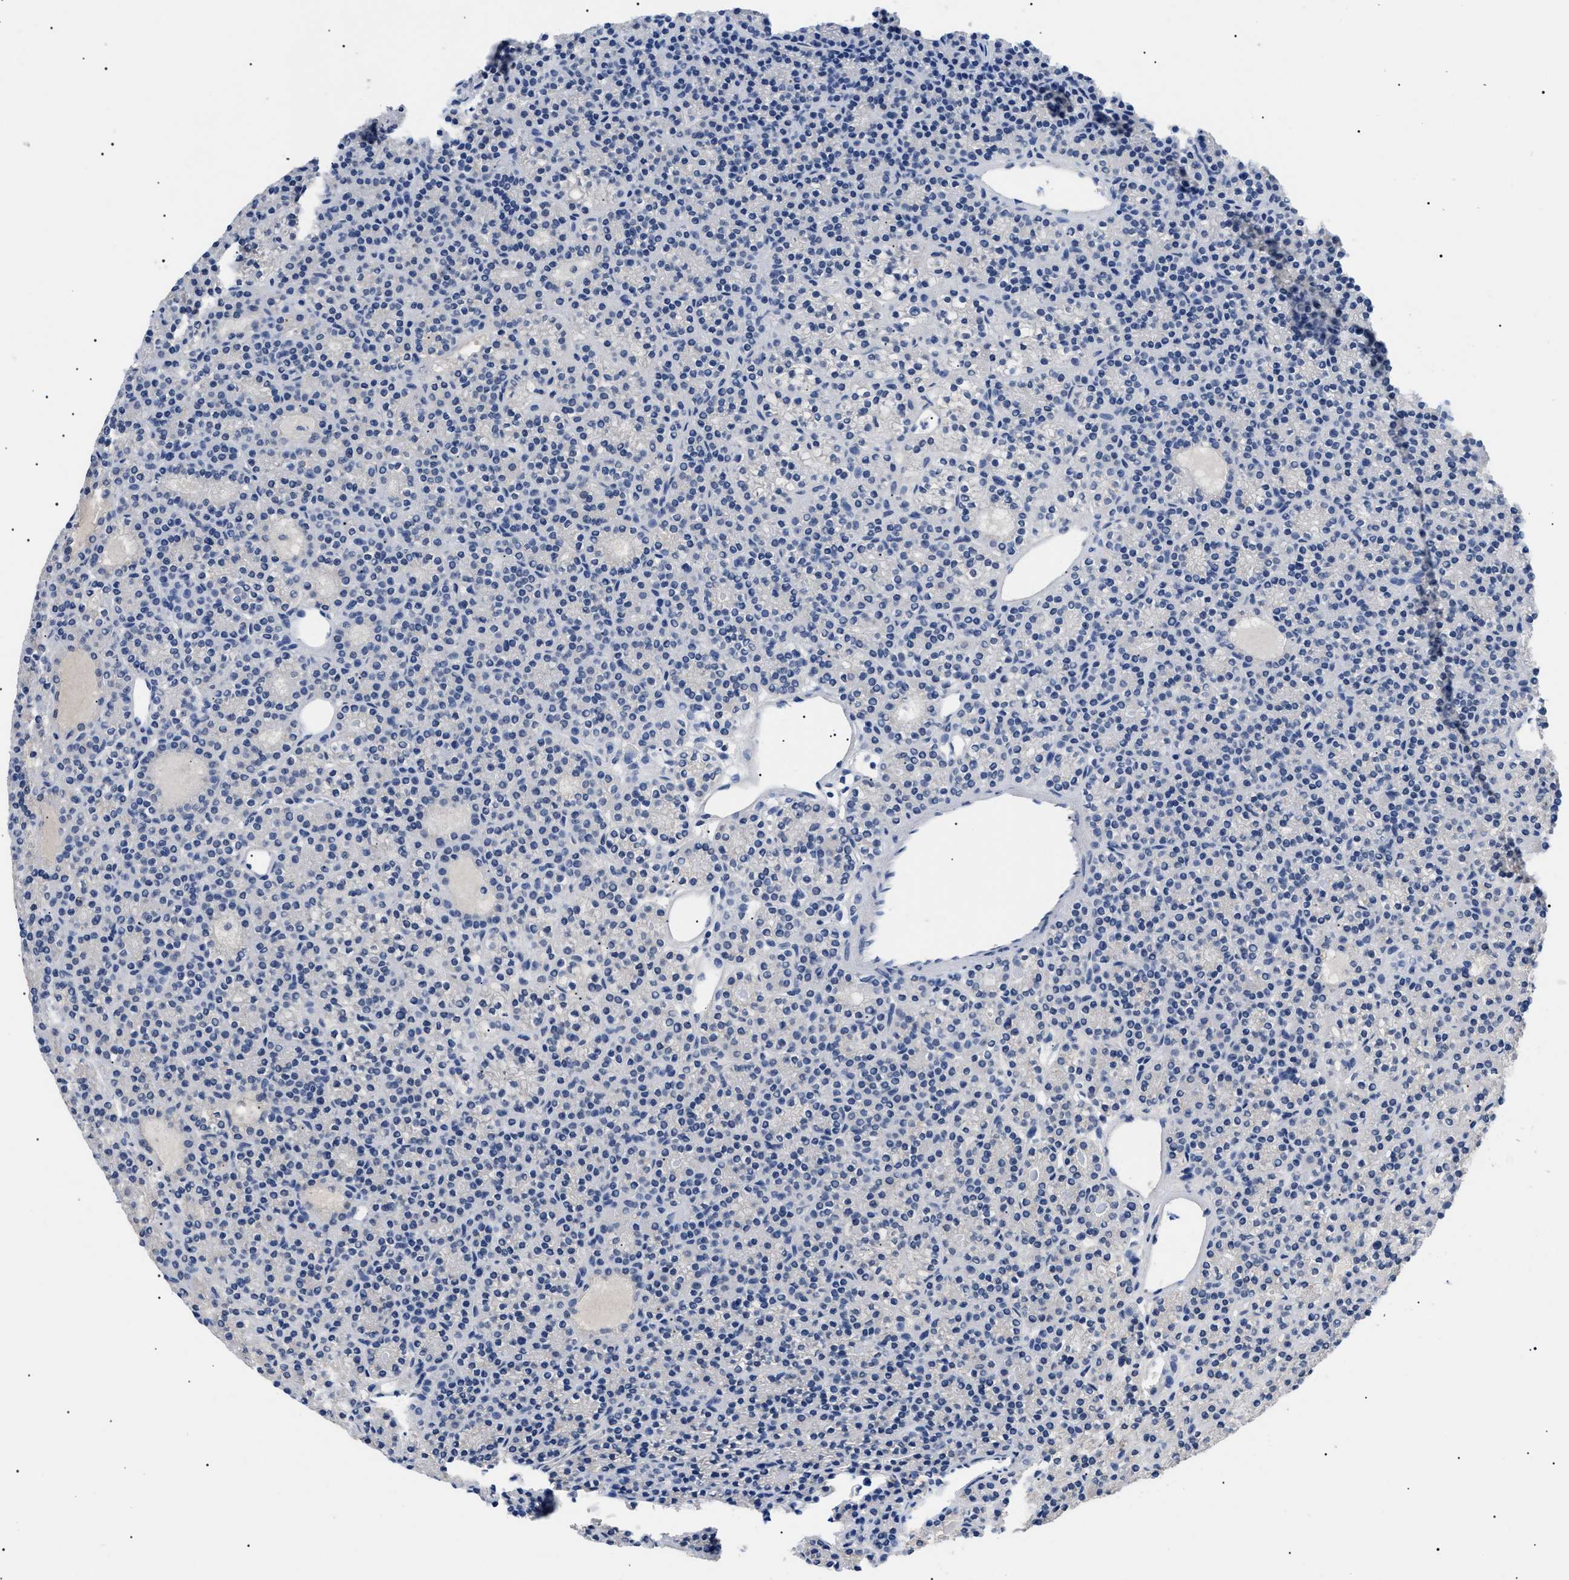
{"staining": {"intensity": "negative", "quantity": "none", "location": "none"}, "tissue": "parathyroid gland", "cell_type": "Glandular cells", "image_type": "normal", "snomed": [{"axis": "morphology", "description": "Normal tissue, NOS"}, {"axis": "morphology", "description": "Adenoma, NOS"}, {"axis": "topography", "description": "Parathyroid gland"}], "caption": "Immunohistochemistry (IHC) micrograph of benign parathyroid gland: human parathyroid gland stained with DAB exhibits no significant protein expression in glandular cells. (Stains: DAB immunohistochemistry (IHC) with hematoxylin counter stain, Microscopy: brightfield microscopy at high magnification).", "gene": "PRRT2", "patient": {"sex": "female", "age": 64}}